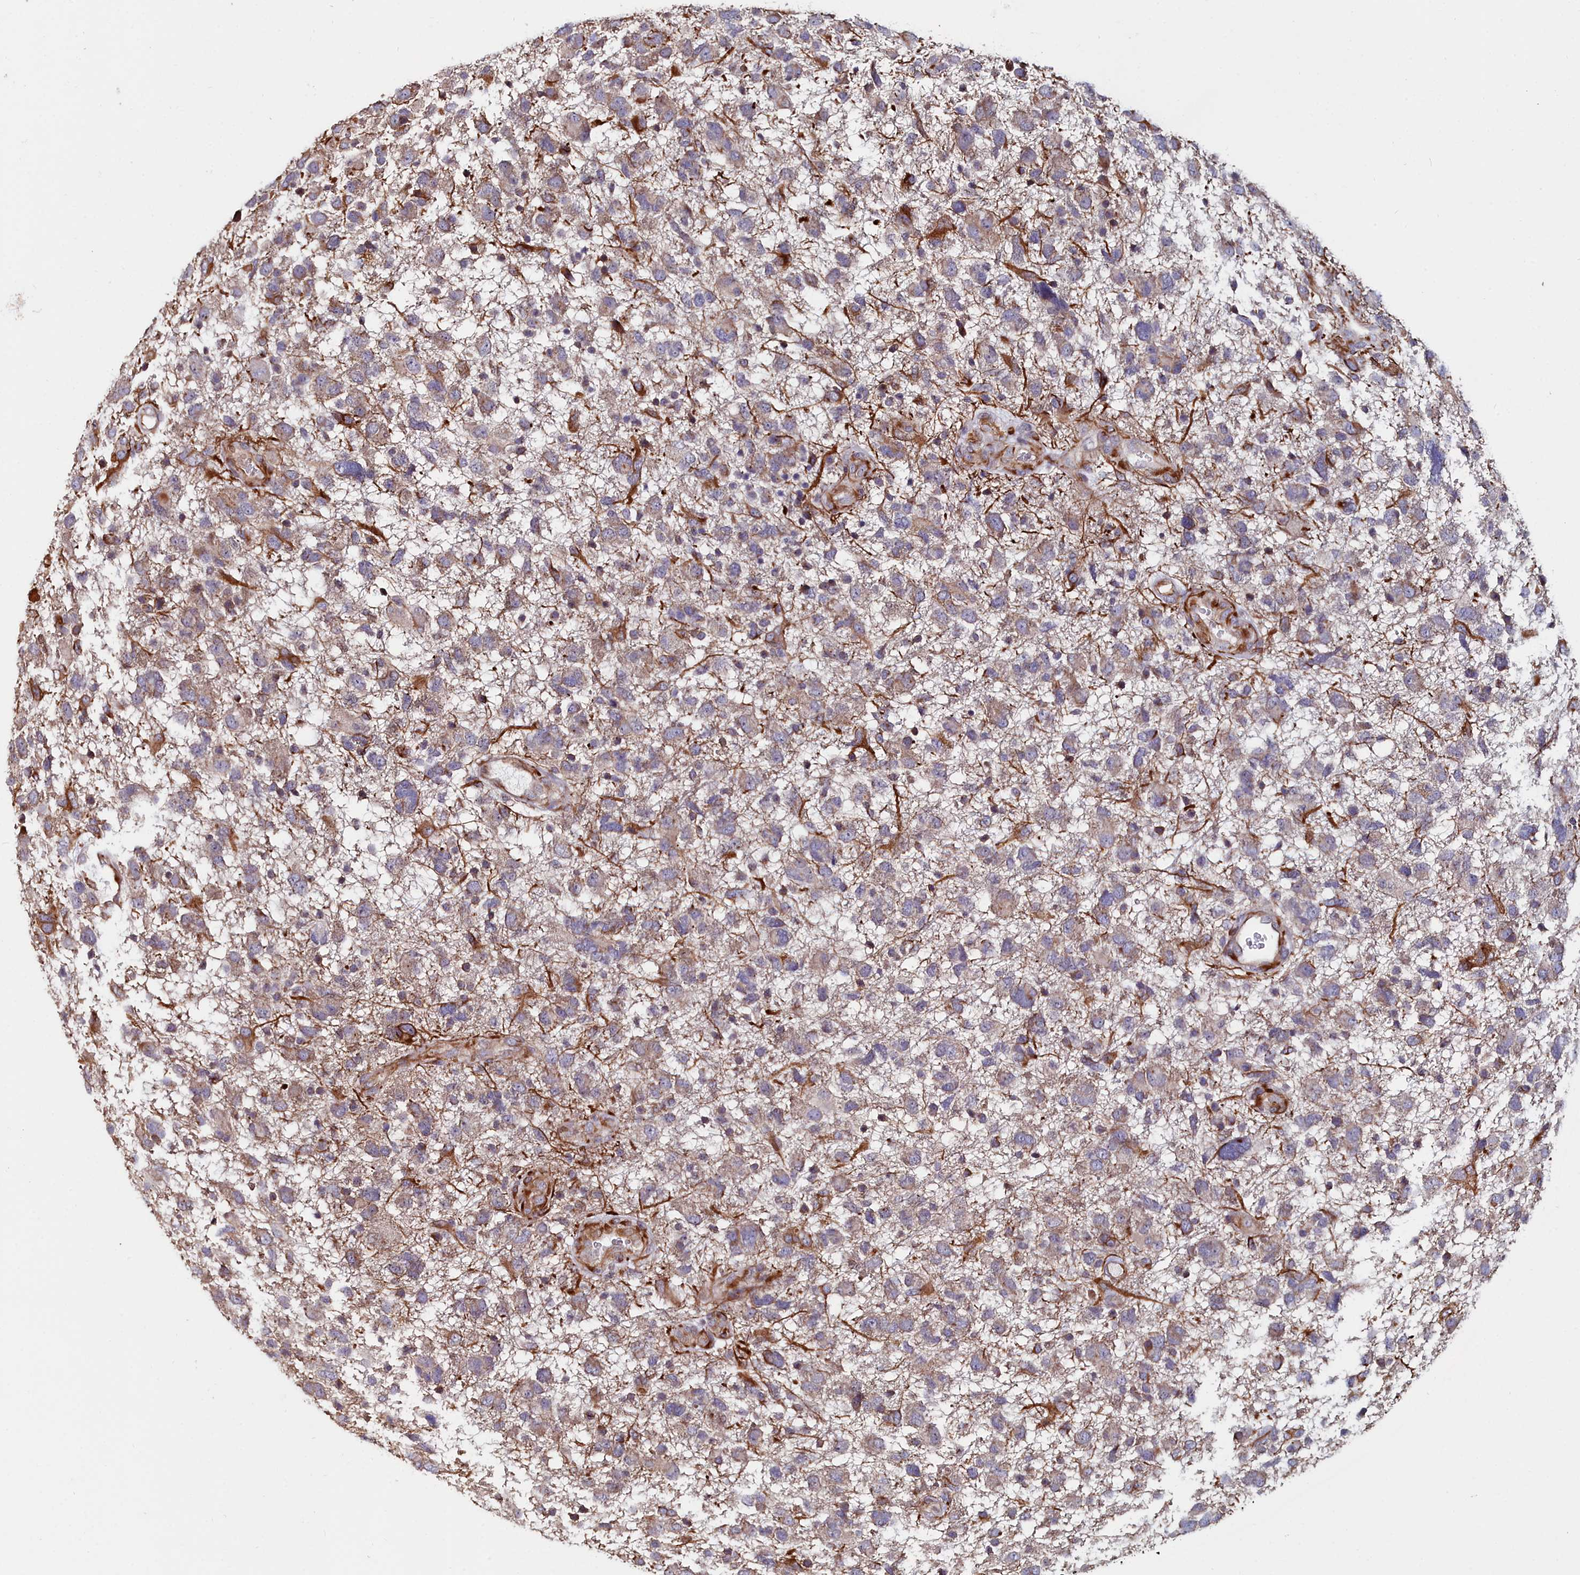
{"staining": {"intensity": "weak", "quantity": "25%-75%", "location": "cytoplasmic/membranous"}, "tissue": "glioma", "cell_type": "Tumor cells", "image_type": "cancer", "snomed": [{"axis": "morphology", "description": "Glioma, malignant, High grade"}, {"axis": "topography", "description": "Brain"}], "caption": "Approximately 25%-75% of tumor cells in human glioma exhibit weak cytoplasmic/membranous protein expression as visualized by brown immunohistochemical staining.", "gene": "C4orf19", "patient": {"sex": "male", "age": 61}}